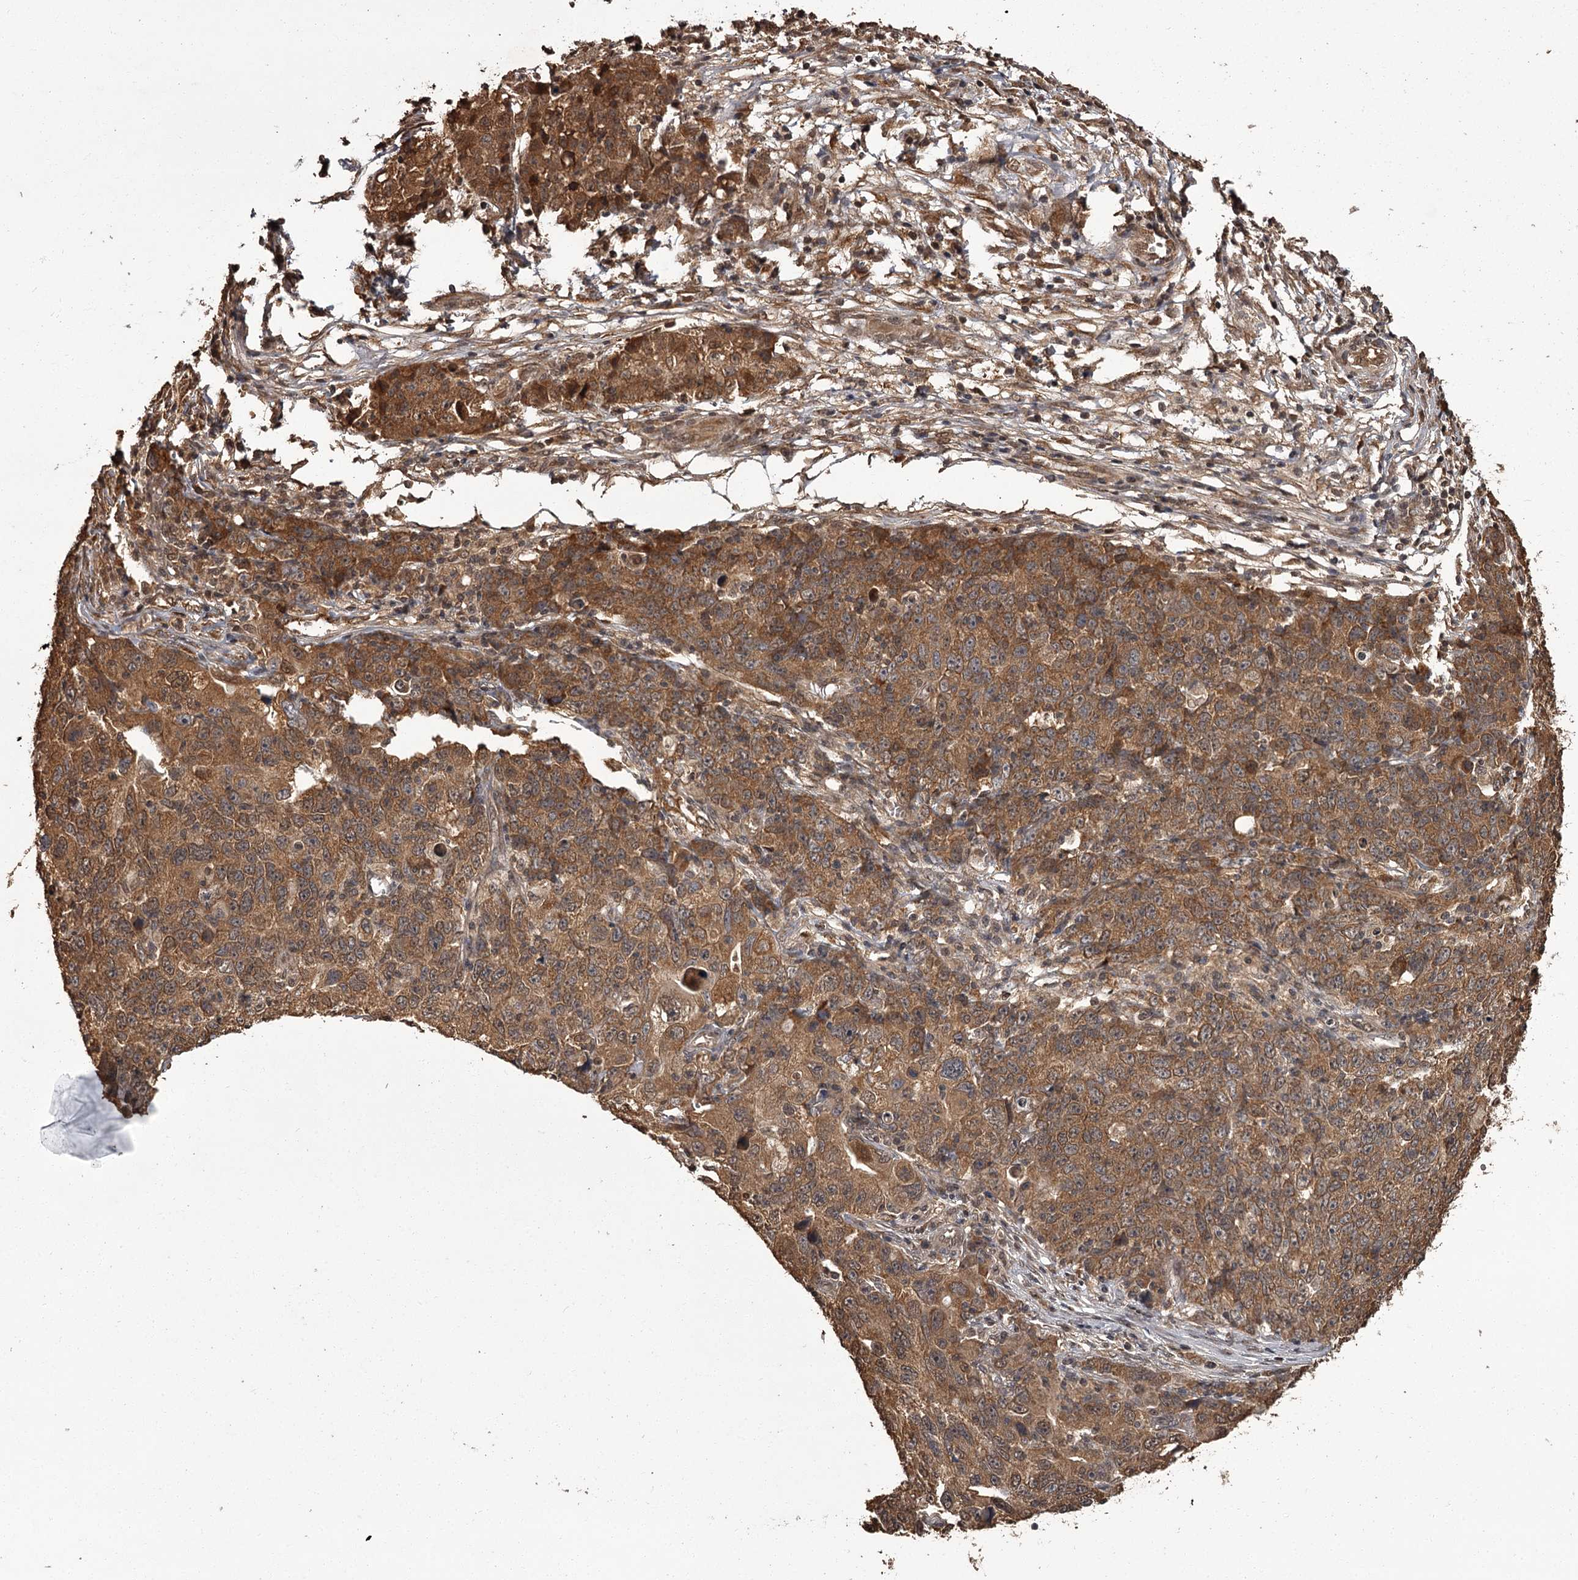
{"staining": {"intensity": "moderate", "quantity": ">75%", "location": "cytoplasmic/membranous"}, "tissue": "ovarian cancer", "cell_type": "Tumor cells", "image_type": "cancer", "snomed": [{"axis": "morphology", "description": "Carcinoma, endometroid"}, {"axis": "topography", "description": "Ovary"}], "caption": "DAB (3,3'-diaminobenzidine) immunohistochemical staining of human ovarian cancer demonstrates moderate cytoplasmic/membranous protein positivity in about >75% of tumor cells. (DAB IHC with brightfield microscopy, high magnification).", "gene": "NPRL2", "patient": {"sex": "female", "age": 42}}